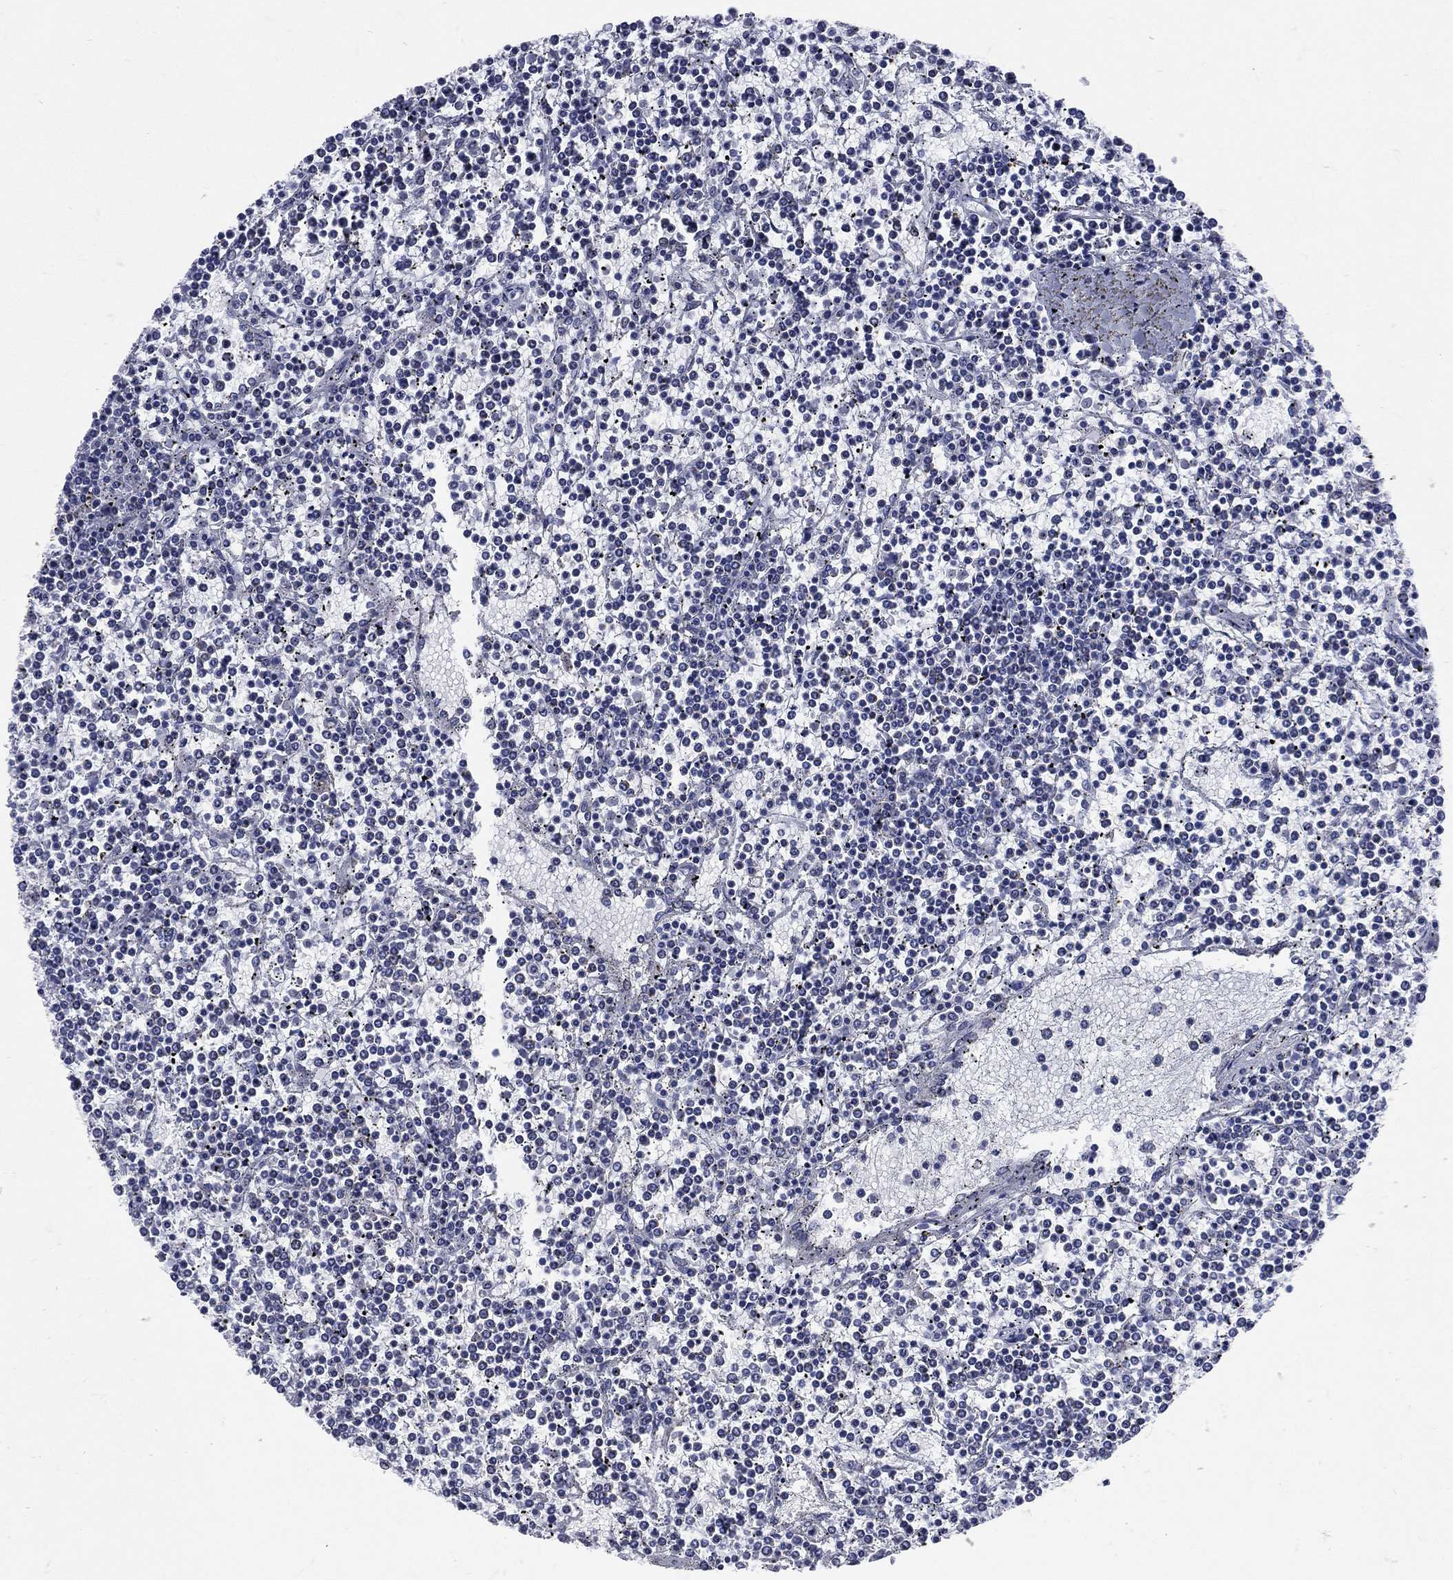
{"staining": {"intensity": "negative", "quantity": "none", "location": "none"}, "tissue": "lymphoma", "cell_type": "Tumor cells", "image_type": "cancer", "snomed": [{"axis": "morphology", "description": "Malignant lymphoma, non-Hodgkin's type, Low grade"}, {"axis": "topography", "description": "Spleen"}], "caption": "A high-resolution image shows IHC staining of low-grade malignant lymphoma, non-Hodgkin's type, which exhibits no significant positivity in tumor cells. (DAB (3,3'-diaminobenzidine) immunohistochemistry (IHC), high magnification).", "gene": "MLLT10", "patient": {"sex": "female", "age": 19}}